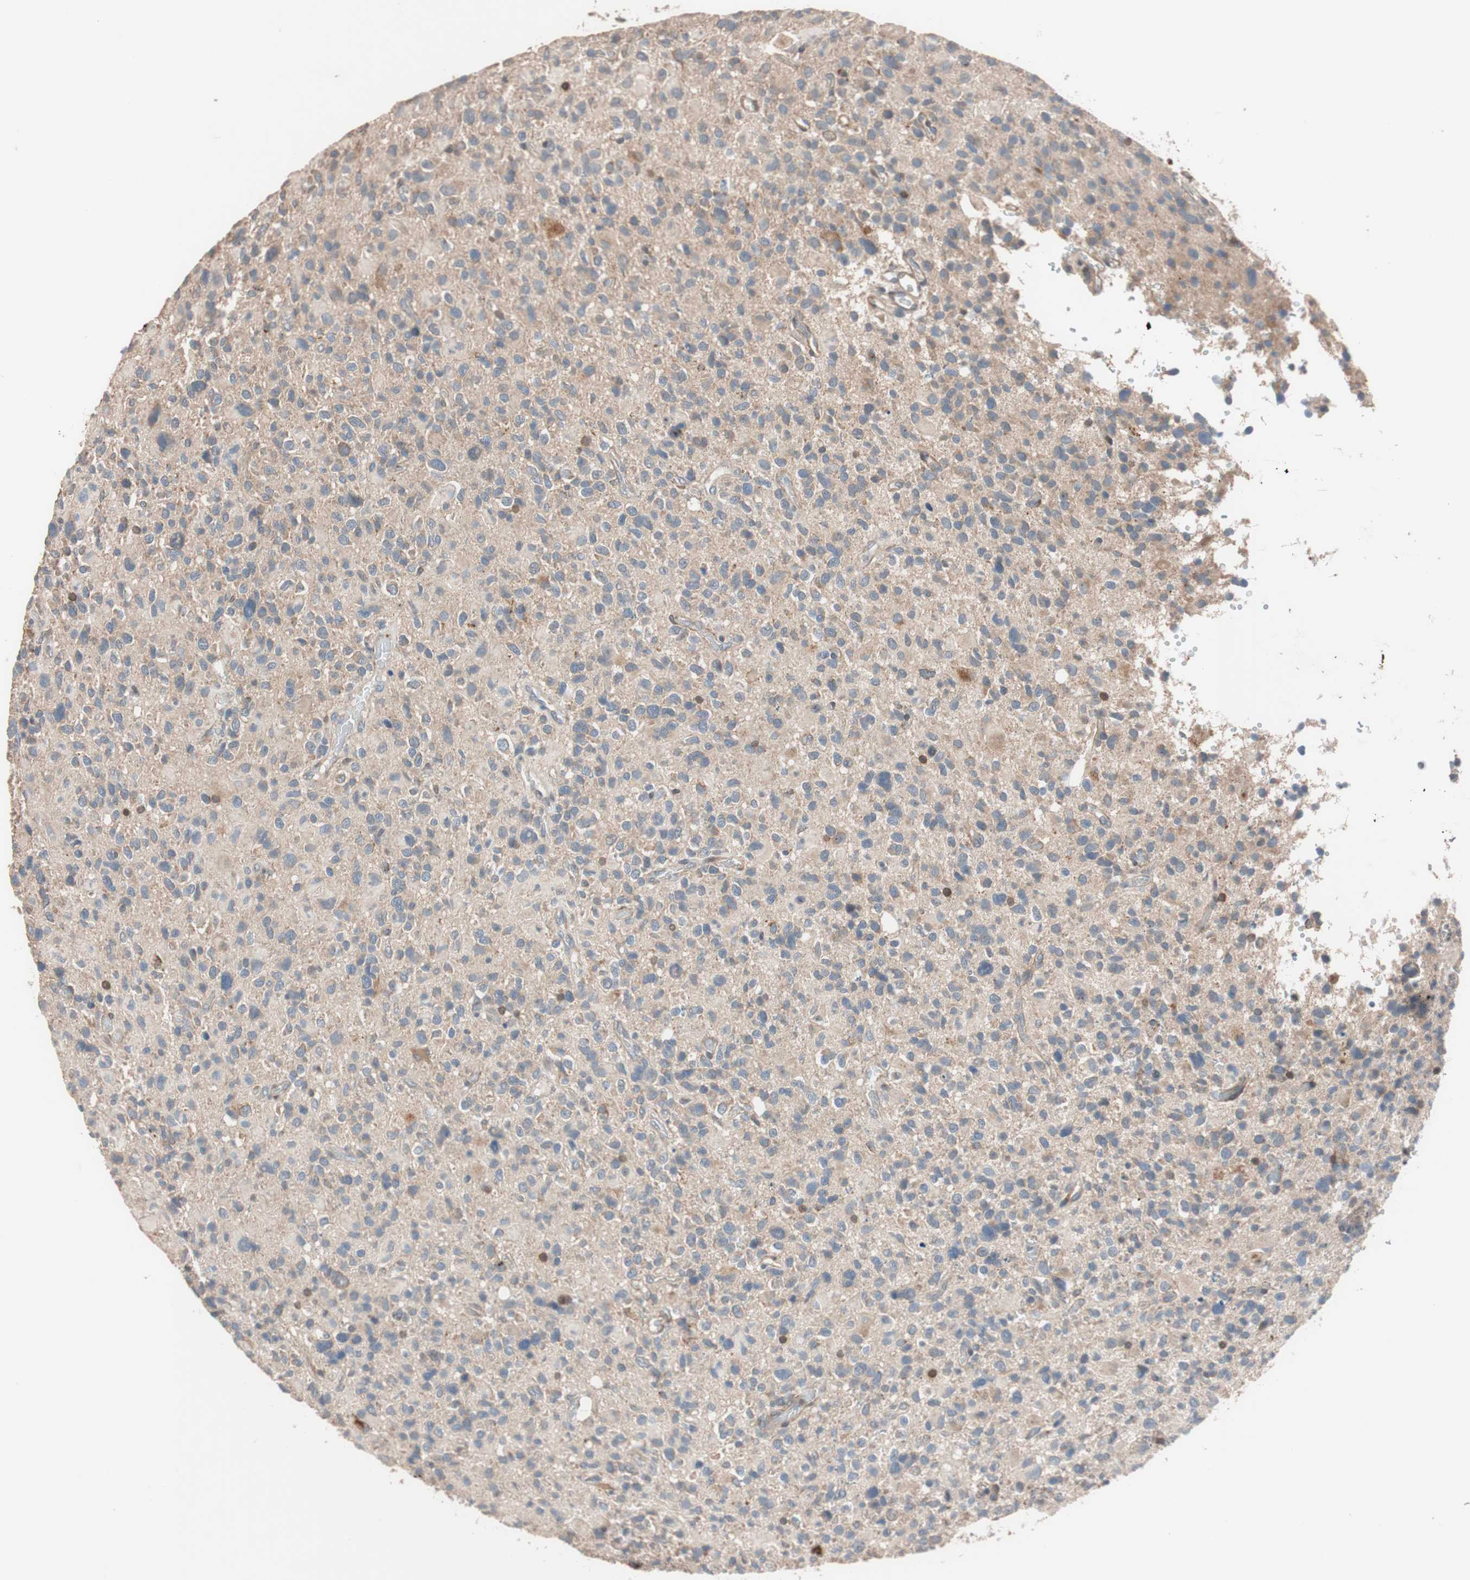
{"staining": {"intensity": "weak", "quantity": ">75%", "location": "cytoplasmic/membranous"}, "tissue": "glioma", "cell_type": "Tumor cells", "image_type": "cancer", "snomed": [{"axis": "morphology", "description": "Glioma, malignant, High grade"}, {"axis": "topography", "description": "Brain"}], "caption": "Protein expression analysis of glioma shows weak cytoplasmic/membranous positivity in about >75% of tumor cells. (DAB (3,3'-diaminobenzidine) IHC with brightfield microscopy, high magnification).", "gene": "SDC4", "patient": {"sex": "male", "age": 48}}